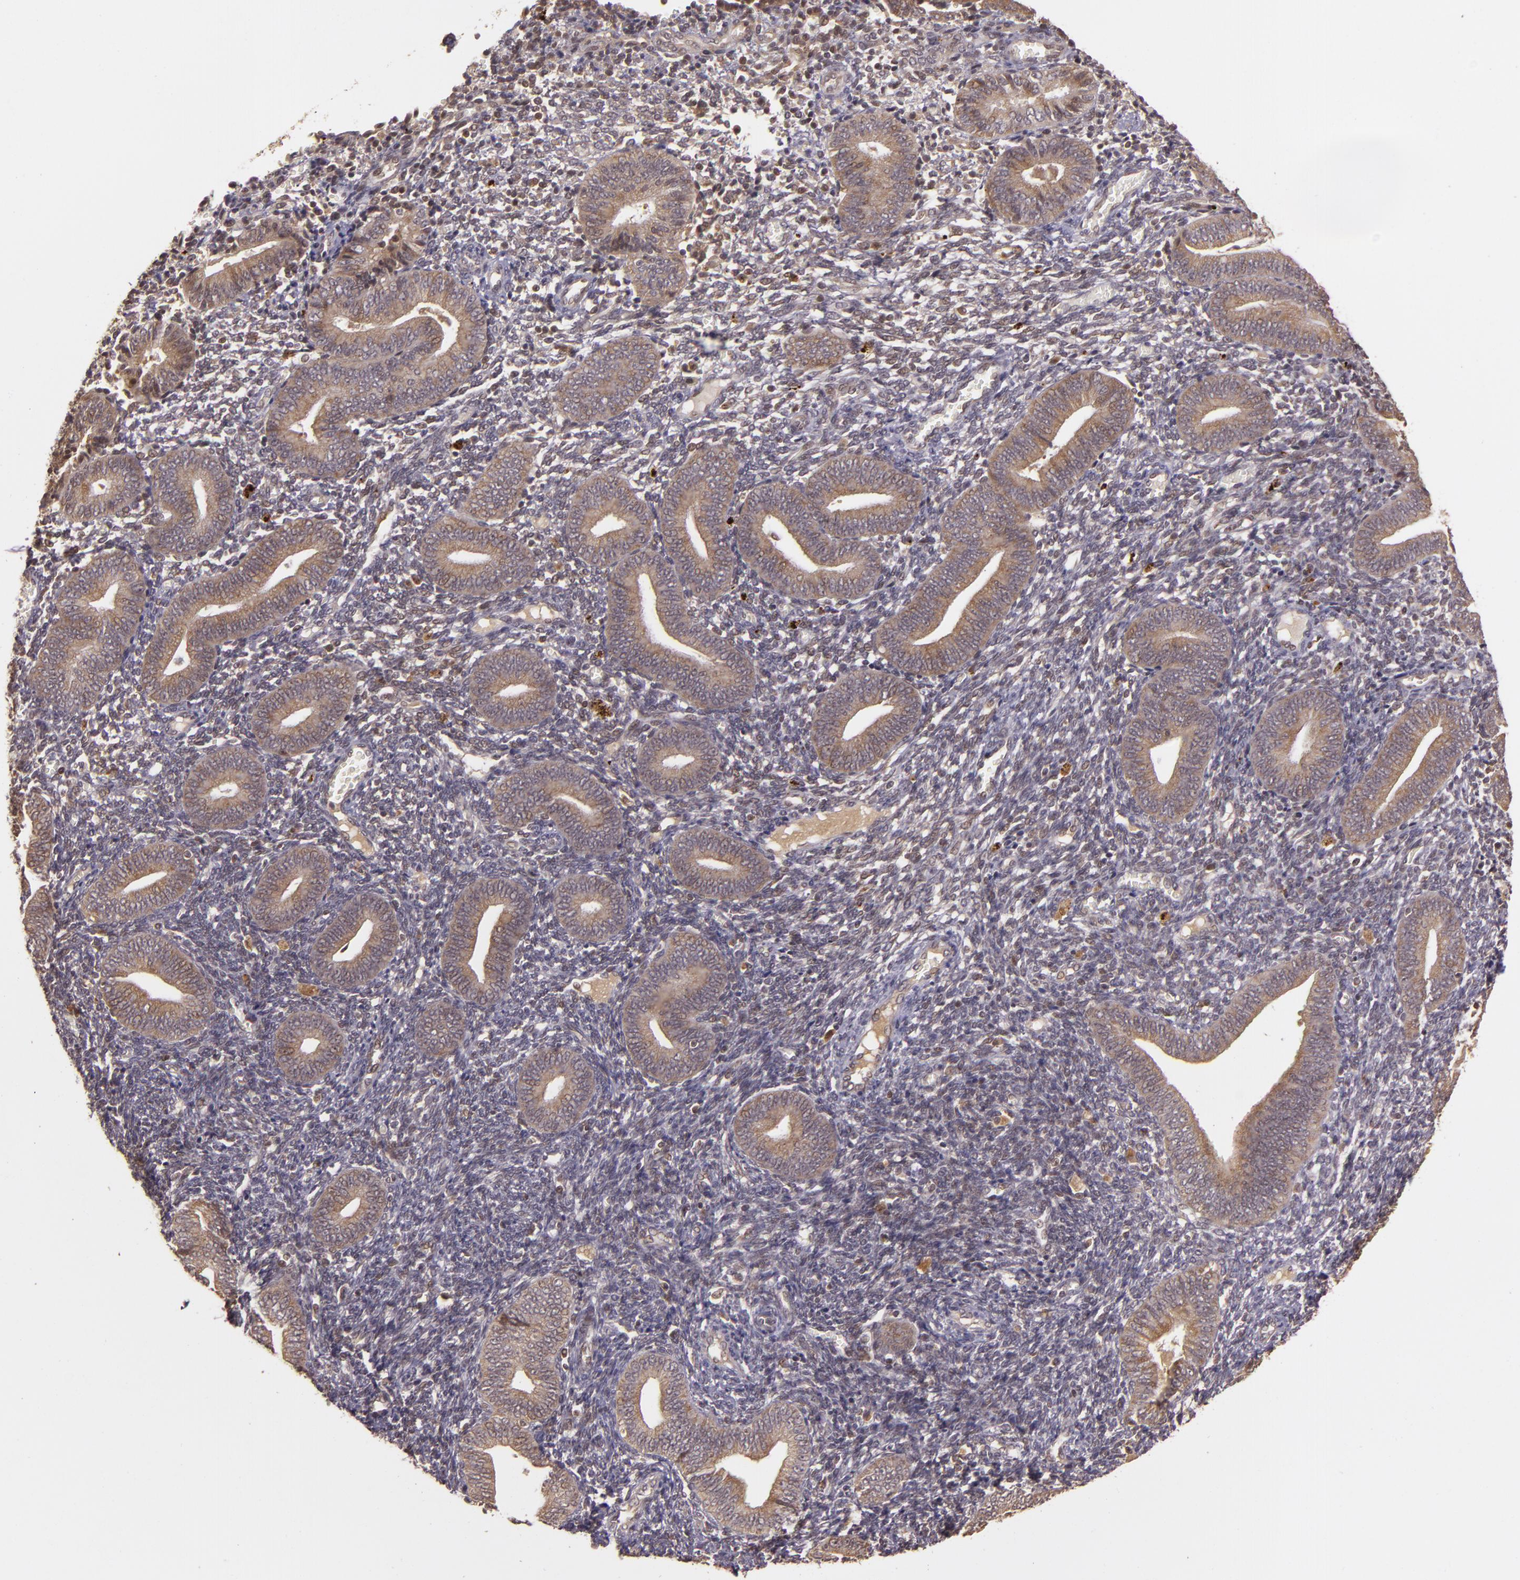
{"staining": {"intensity": "moderate", "quantity": "25%-75%", "location": "nuclear"}, "tissue": "endometrium", "cell_type": "Cells in endometrial stroma", "image_type": "normal", "snomed": [{"axis": "morphology", "description": "Normal tissue, NOS"}, {"axis": "topography", "description": "Uterus"}, {"axis": "topography", "description": "Endometrium"}], "caption": "Brown immunohistochemical staining in unremarkable human endometrium displays moderate nuclear positivity in approximately 25%-75% of cells in endometrial stroma.", "gene": "TXNRD2", "patient": {"sex": "female", "age": 33}}